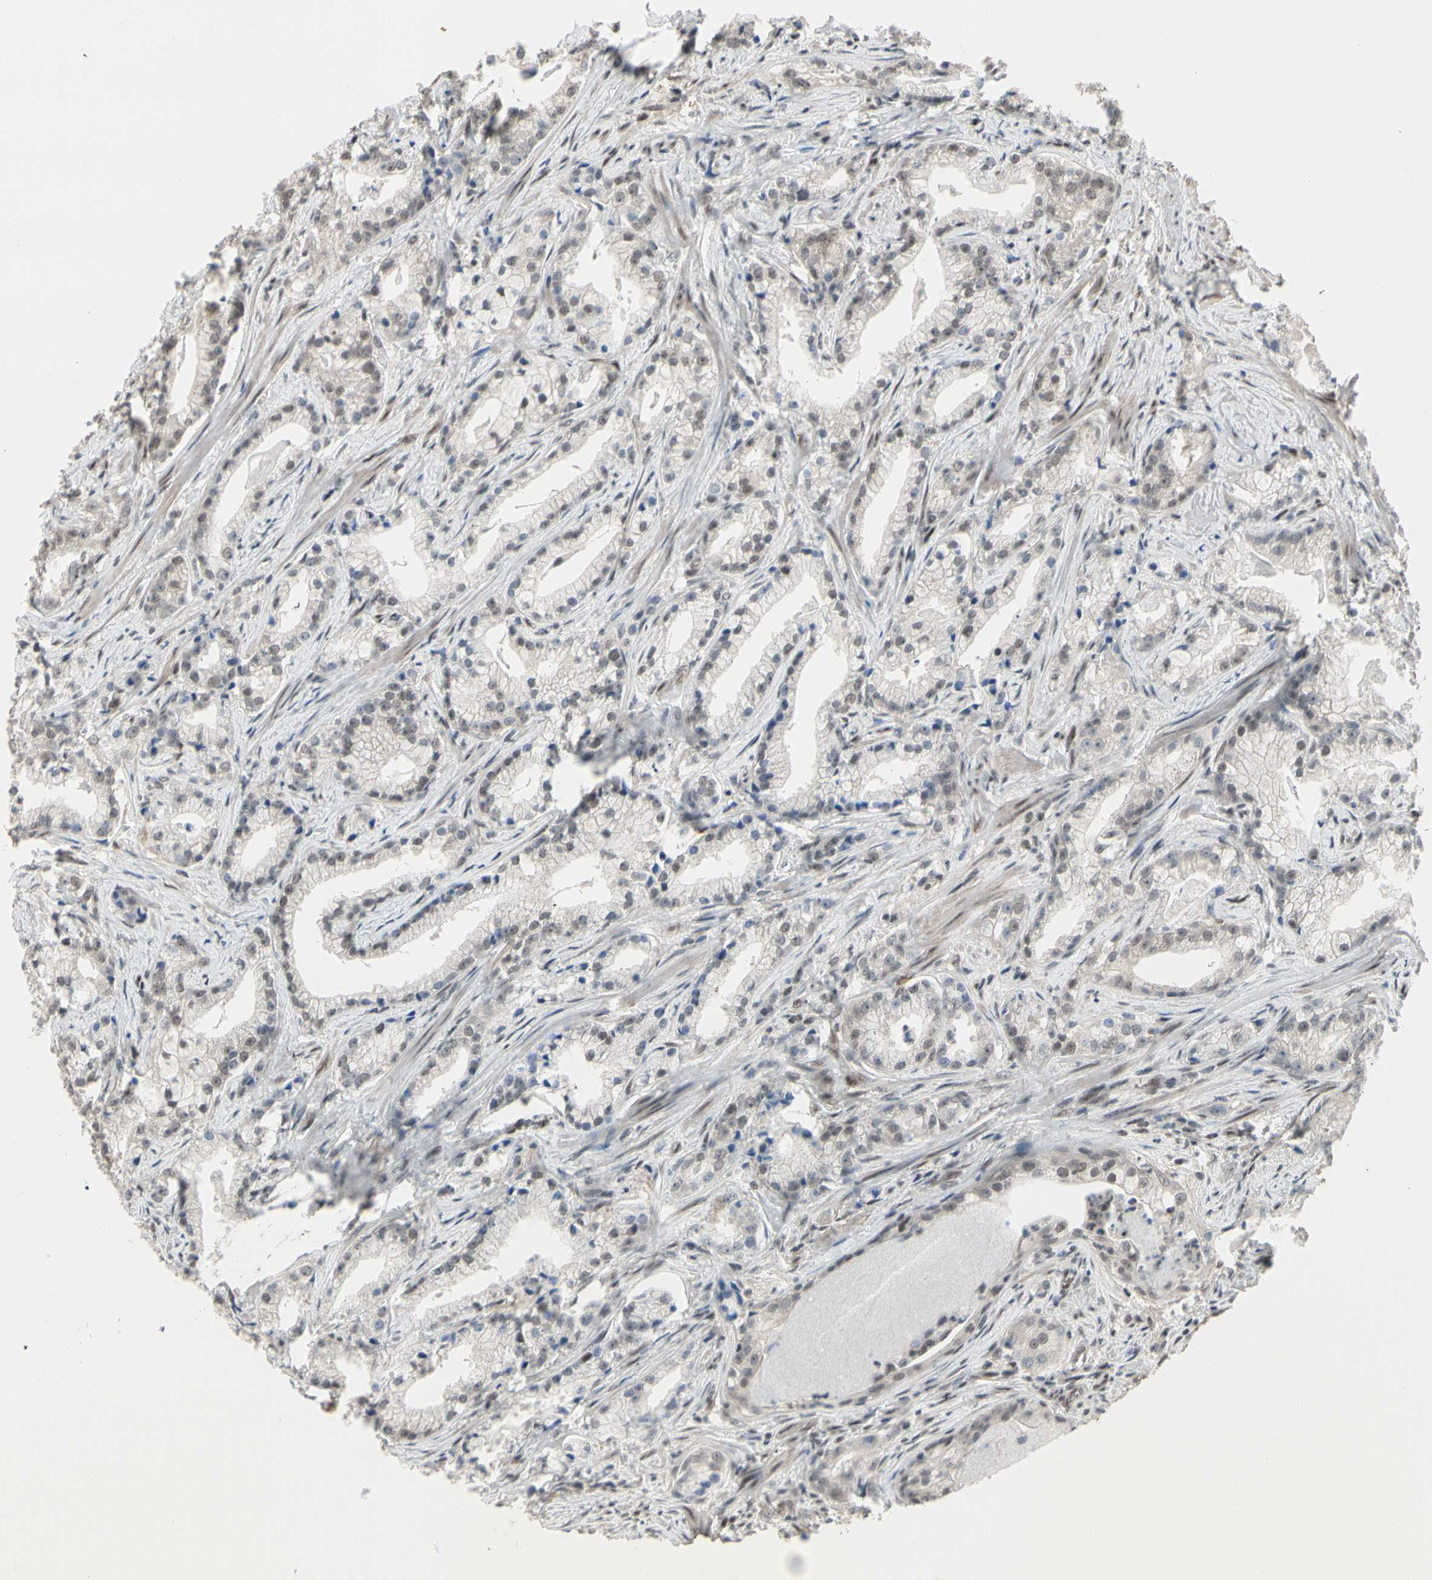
{"staining": {"intensity": "weak", "quantity": "25%-75%", "location": "nuclear"}, "tissue": "prostate cancer", "cell_type": "Tumor cells", "image_type": "cancer", "snomed": [{"axis": "morphology", "description": "Adenocarcinoma, Low grade"}, {"axis": "topography", "description": "Prostate"}], "caption": "Tumor cells display low levels of weak nuclear positivity in about 25%-75% of cells in human prostate cancer.", "gene": "TAF4", "patient": {"sex": "male", "age": 59}}